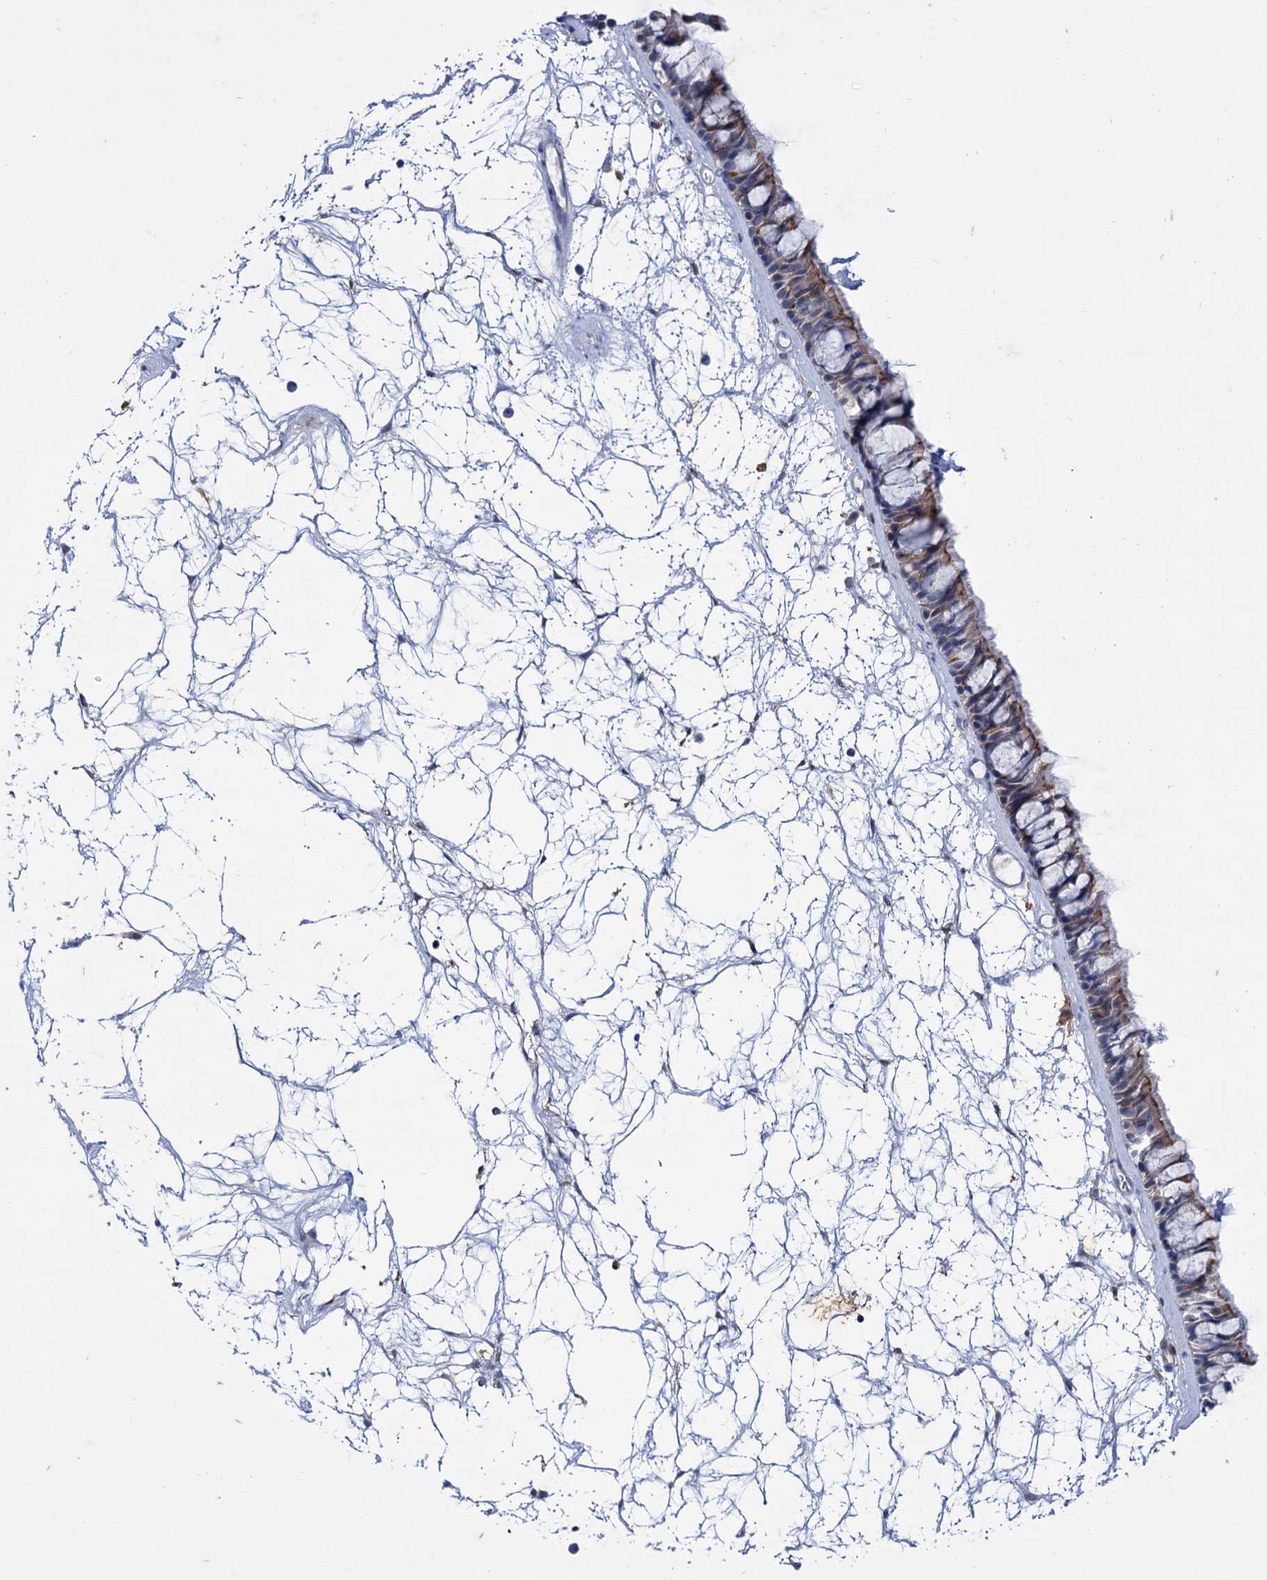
{"staining": {"intensity": "moderate", "quantity": "25%-75%", "location": "cytoplasmic/membranous"}, "tissue": "nasopharynx", "cell_type": "Respiratory epithelial cells", "image_type": "normal", "snomed": [{"axis": "morphology", "description": "Normal tissue, NOS"}, {"axis": "topography", "description": "Nasopharynx"}], "caption": "Human nasopharynx stained with a brown dye displays moderate cytoplasmic/membranous positive positivity in about 25%-75% of respiratory epithelial cells.", "gene": "MID1IP1", "patient": {"sex": "male", "age": 64}}